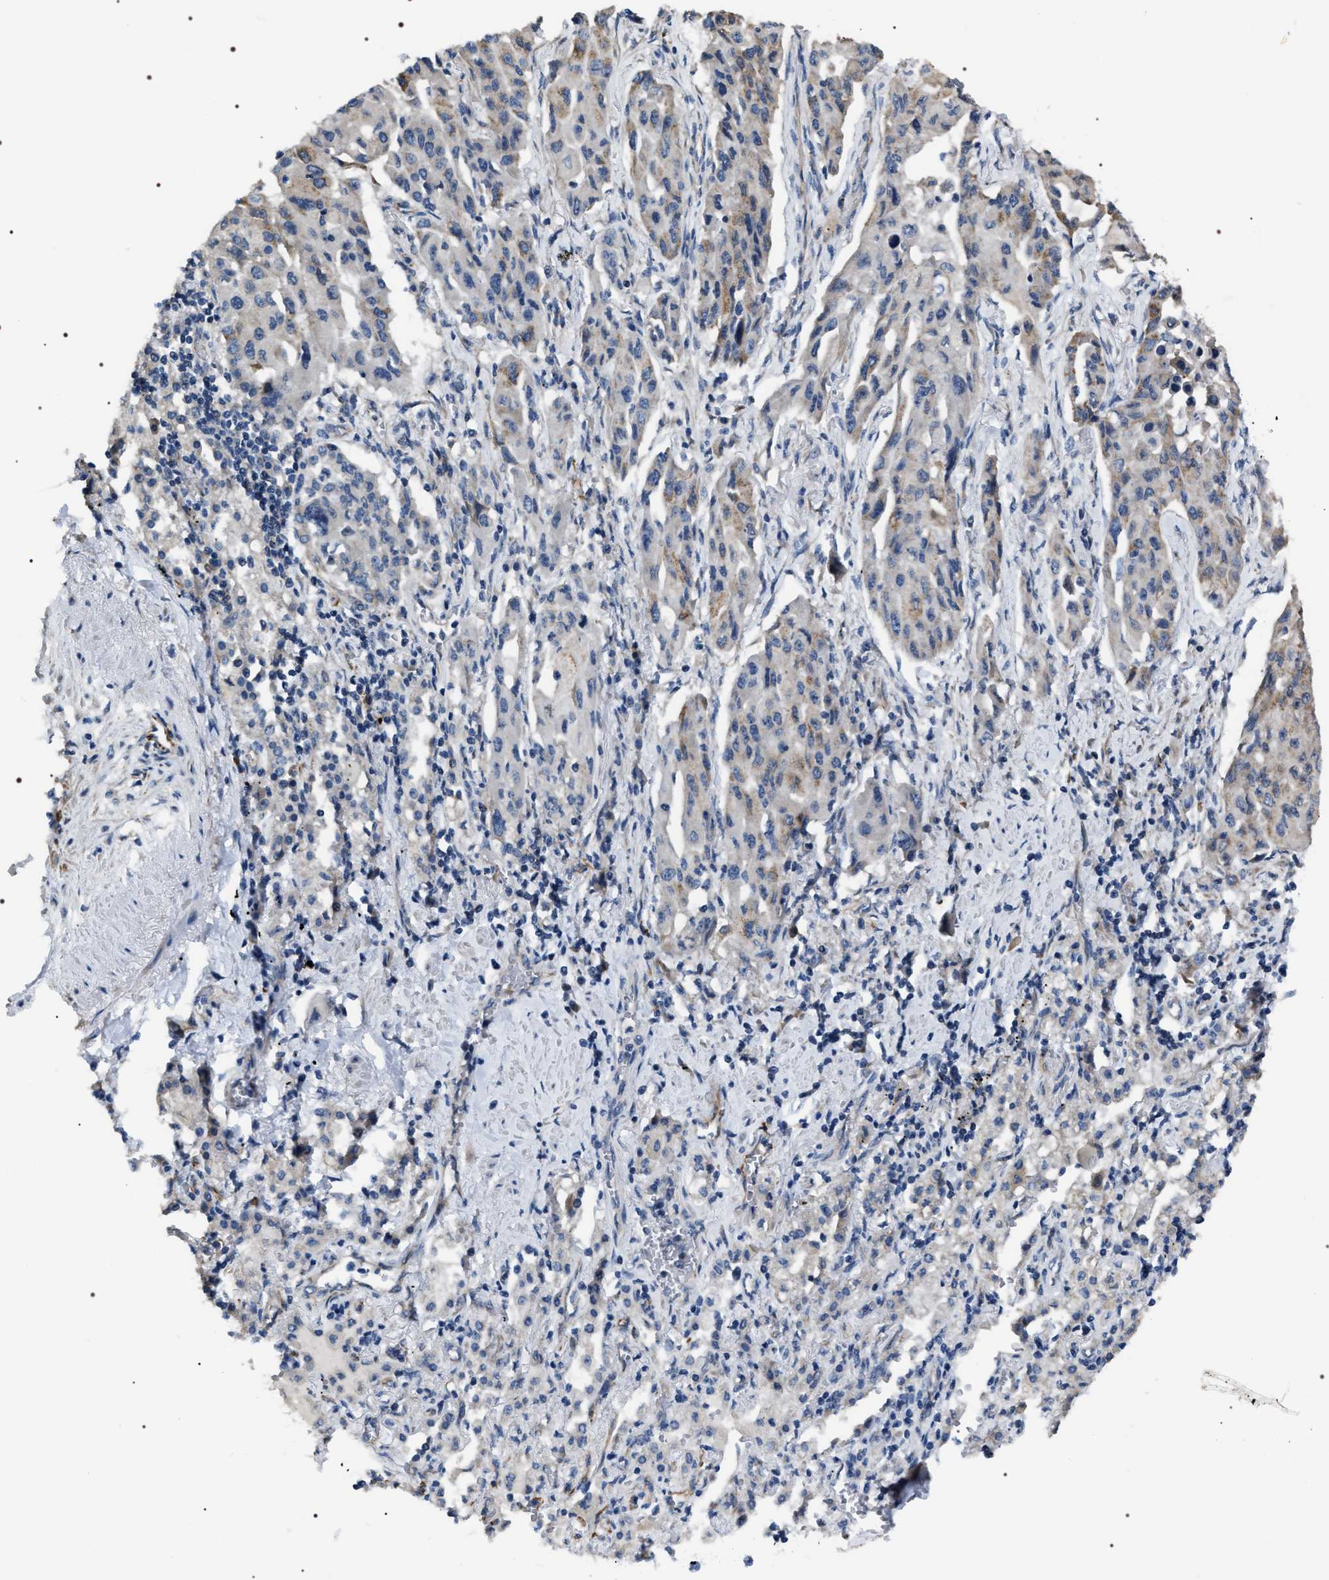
{"staining": {"intensity": "moderate", "quantity": "<25%", "location": "cytoplasmic/membranous"}, "tissue": "lung cancer", "cell_type": "Tumor cells", "image_type": "cancer", "snomed": [{"axis": "morphology", "description": "Adenocarcinoma, NOS"}, {"axis": "topography", "description": "Lung"}], "caption": "Human lung cancer (adenocarcinoma) stained for a protein (brown) displays moderate cytoplasmic/membranous positive positivity in about <25% of tumor cells.", "gene": "PKD1L1", "patient": {"sex": "female", "age": 65}}